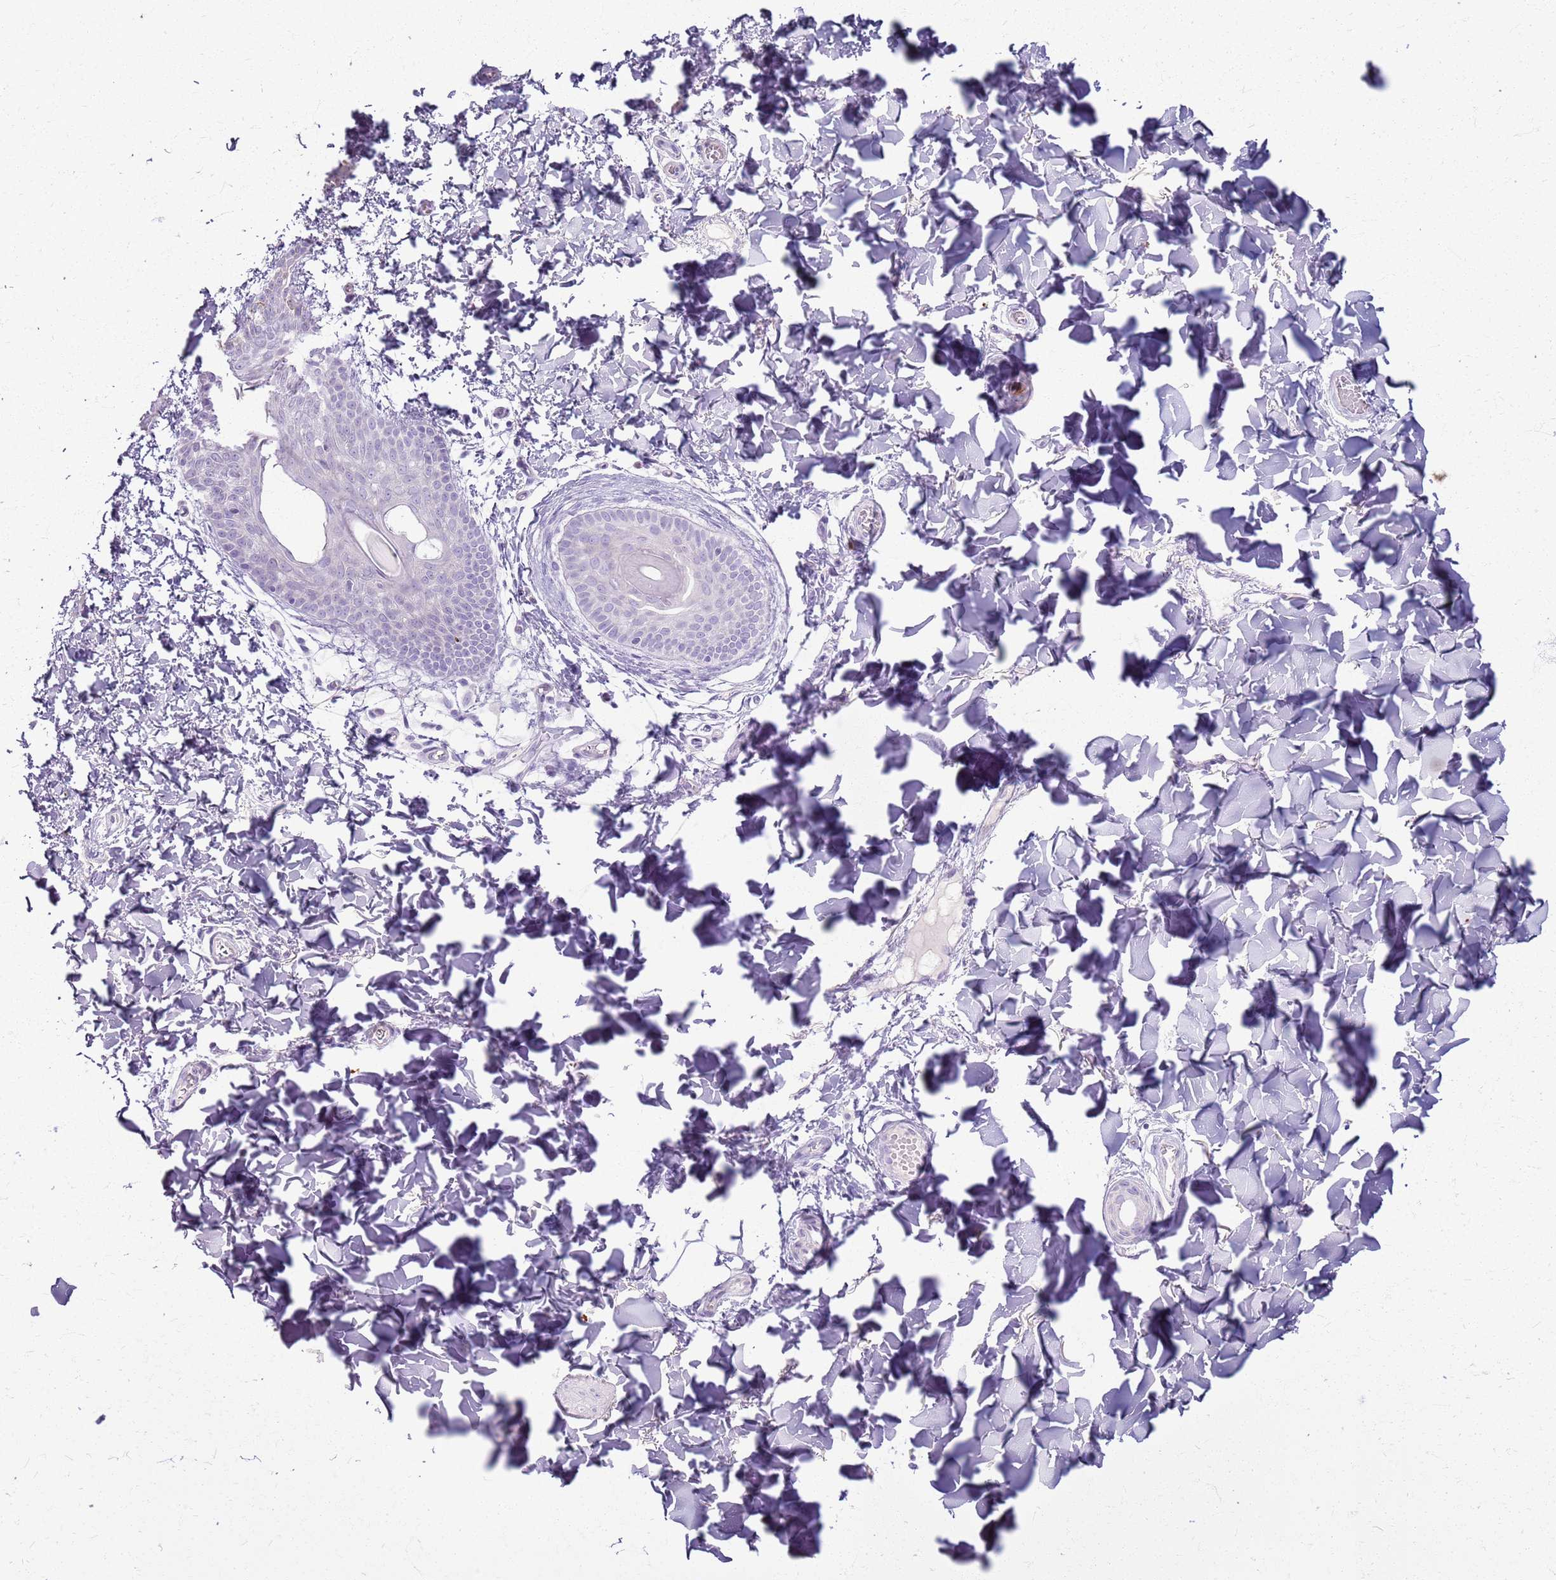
{"staining": {"intensity": "negative", "quantity": "none", "location": "none"}, "tissue": "skin", "cell_type": "Fibroblasts", "image_type": "normal", "snomed": [{"axis": "morphology", "description": "Normal tissue, NOS"}, {"axis": "topography", "description": "Skin"}], "caption": "DAB immunohistochemical staining of benign human skin shows no significant expression in fibroblasts.", "gene": "CSRP3", "patient": {"sex": "male", "age": 36}}